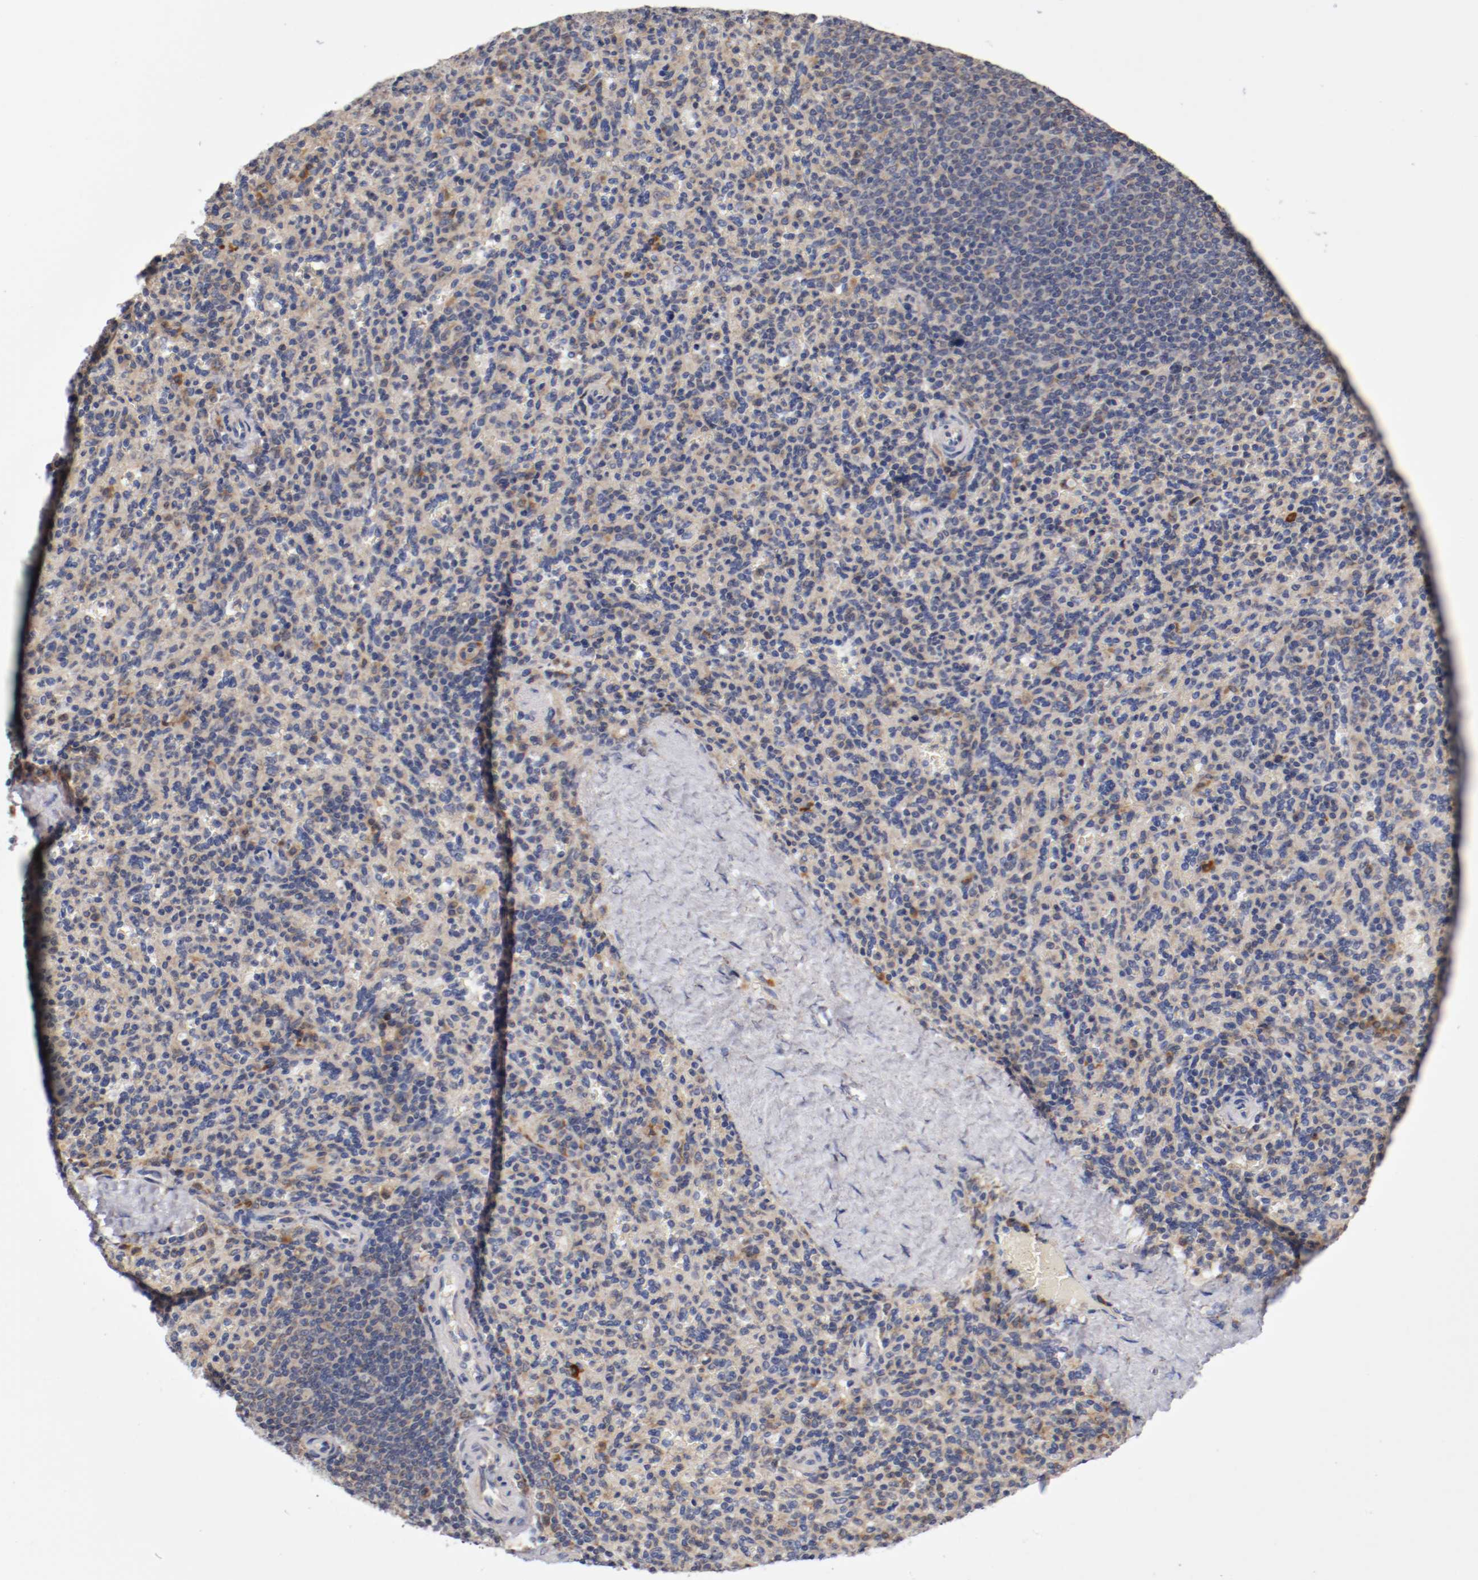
{"staining": {"intensity": "negative", "quantity": "none", "location": "none"}, "tissue": "spleen", "cell_type": "Cells in red pulp", "image_type": "normal", "snomed": [{"axis": "morphology", "description": "Normal tissue, NOS"}, {"axis": "topography", "description": "Spleen"}], "caption": "The micrograph exhibits no staining of cells in red pulp in unremarkable spleen.", "gene": "TNFSF12", "patient": {"sex": "male", "age": 36}}